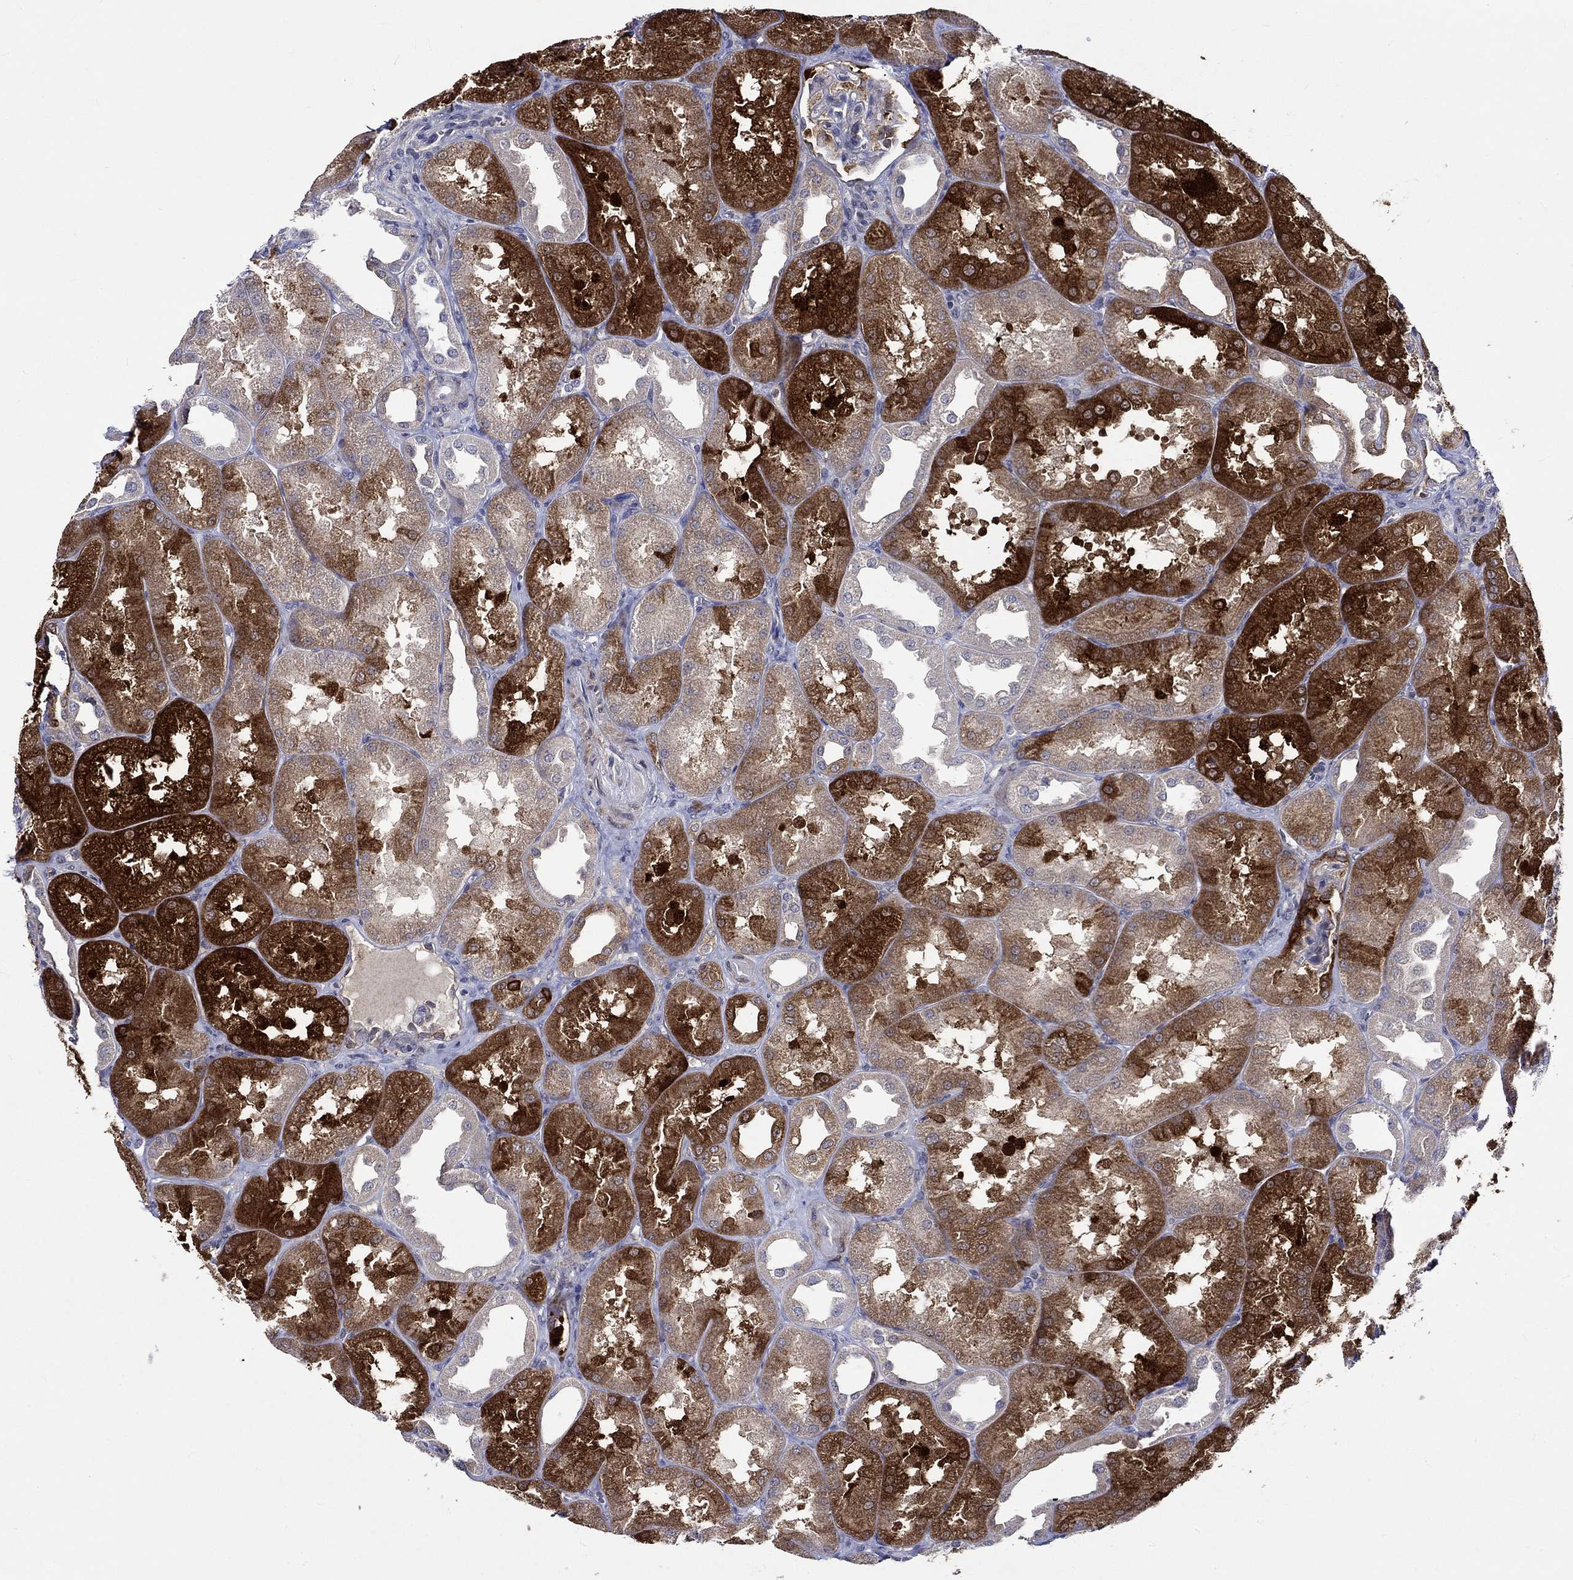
{"staining": {"intensity": "moderate", "quantity": "25%-75%", "location": "cytoplasmic/membranous"}, "tissue": "kidney", "cell_type": "Cells in glomeruli", "image_type": "normal", "snomed": [{"axis": "morphology", "description": "Normal tissue, NOS"}, {"axis": "topography", "description": "Kidney"}], "caption": "IHC histopathology image of unremarkable kidney stained for a protein (brown), which exhibits medium levels of moderate cytoplasmic/membranous expression in approximately 25%-75% of cells in glomeruli.", "gene": "CRYAB", "patient": {"sex": "male", "age": 61}}